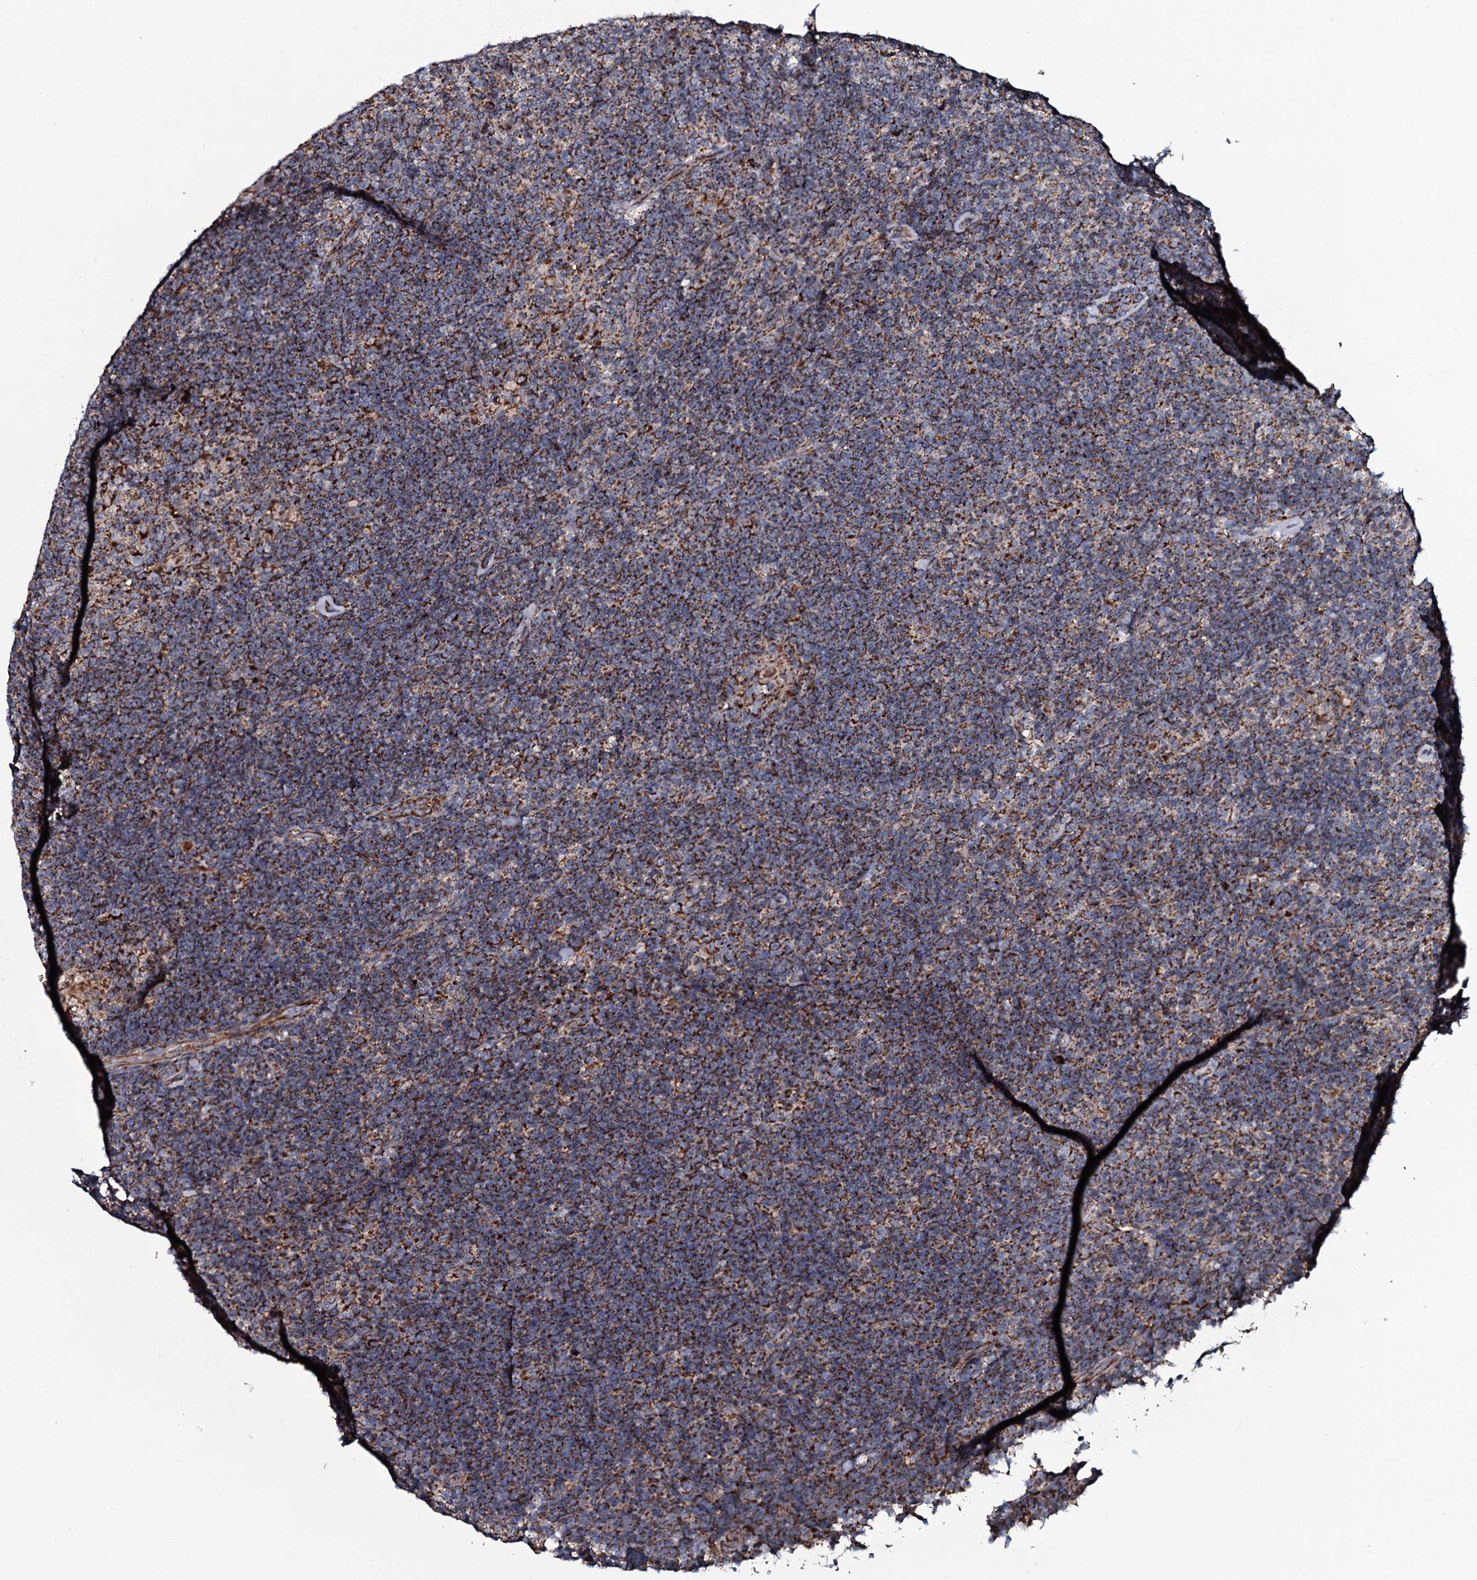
{"staining": {"intensity": "strong", "quantity": ">75%", "location": "cytoplasmic/membranous"}, "tissue": "lymphoma", "cell_type": "Tumor cells", "image_type": "cancer", "snomed": [{"axis": "morphology", "description": "Hodgkin's disease, NOS"}, {"axis": "topography", "description": "Lymph node"}], "caption": "DAB immunohistochemical staining of human lymphoma shows strong cytoplasmic/membranous protein expression in about >75% of tumor cells.", "gene": "EVC2", "patient": {"sex": "female", "age": 57}}